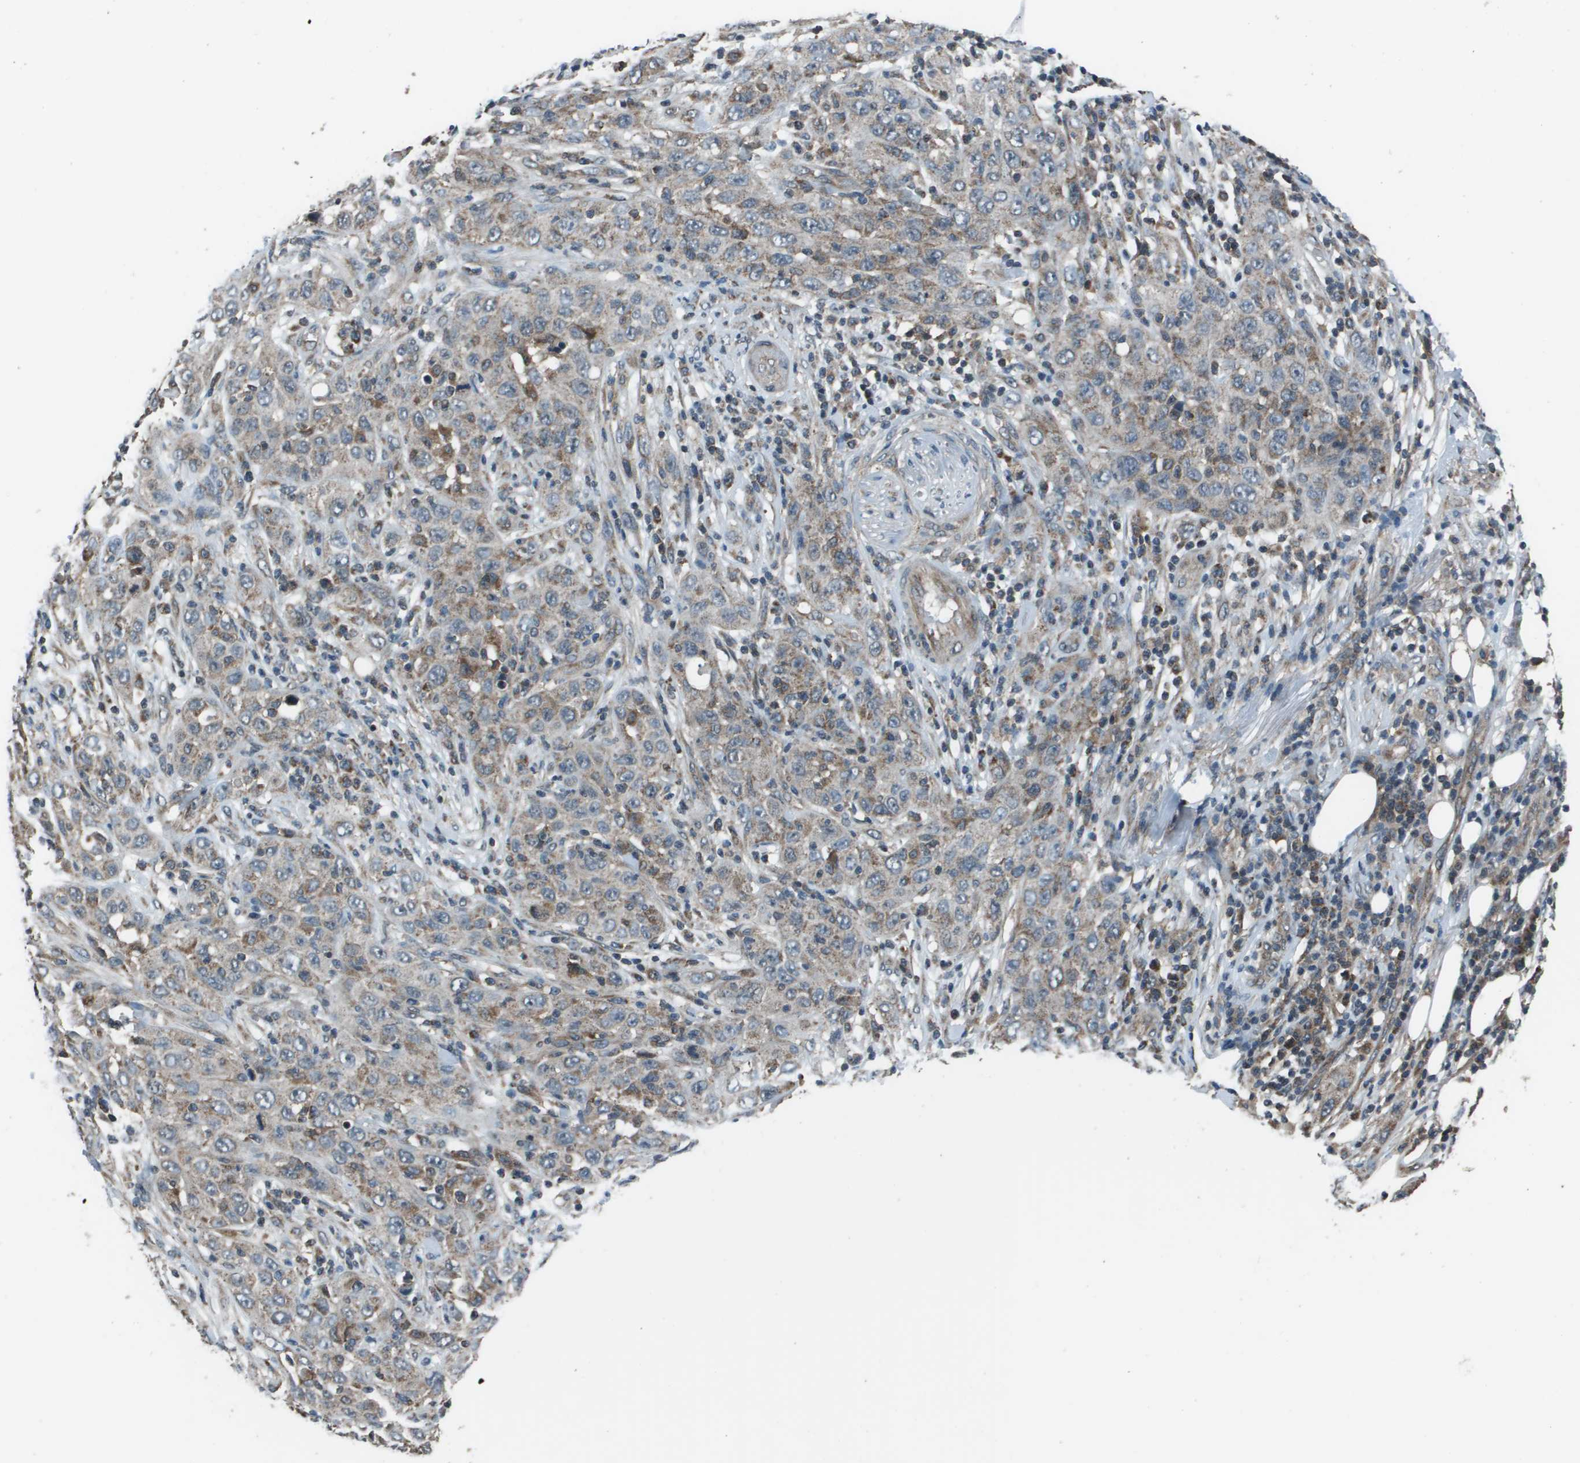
{"staining": {"intensity": "weak", "quantity": "25%-75%", "location": "cytoplasmic/membranous"}, "tissue": "skin cancer", "cell_type": "Tumor cells", "image_type": "cancer", "snomed": [{"axis": "morphology", "description": "Squamous cell carcinoma, NOS"}, {"axis": "topography", "description": "Skin"}], "caption": "DAB immunohistochemical staining of human skin cancer reveals weak cytoplasmic/membranous protein positivity in about 25%-75% of tumor cells.", "gene": "PPFIA1", "patient": {"sex": "female", "age": 88}}